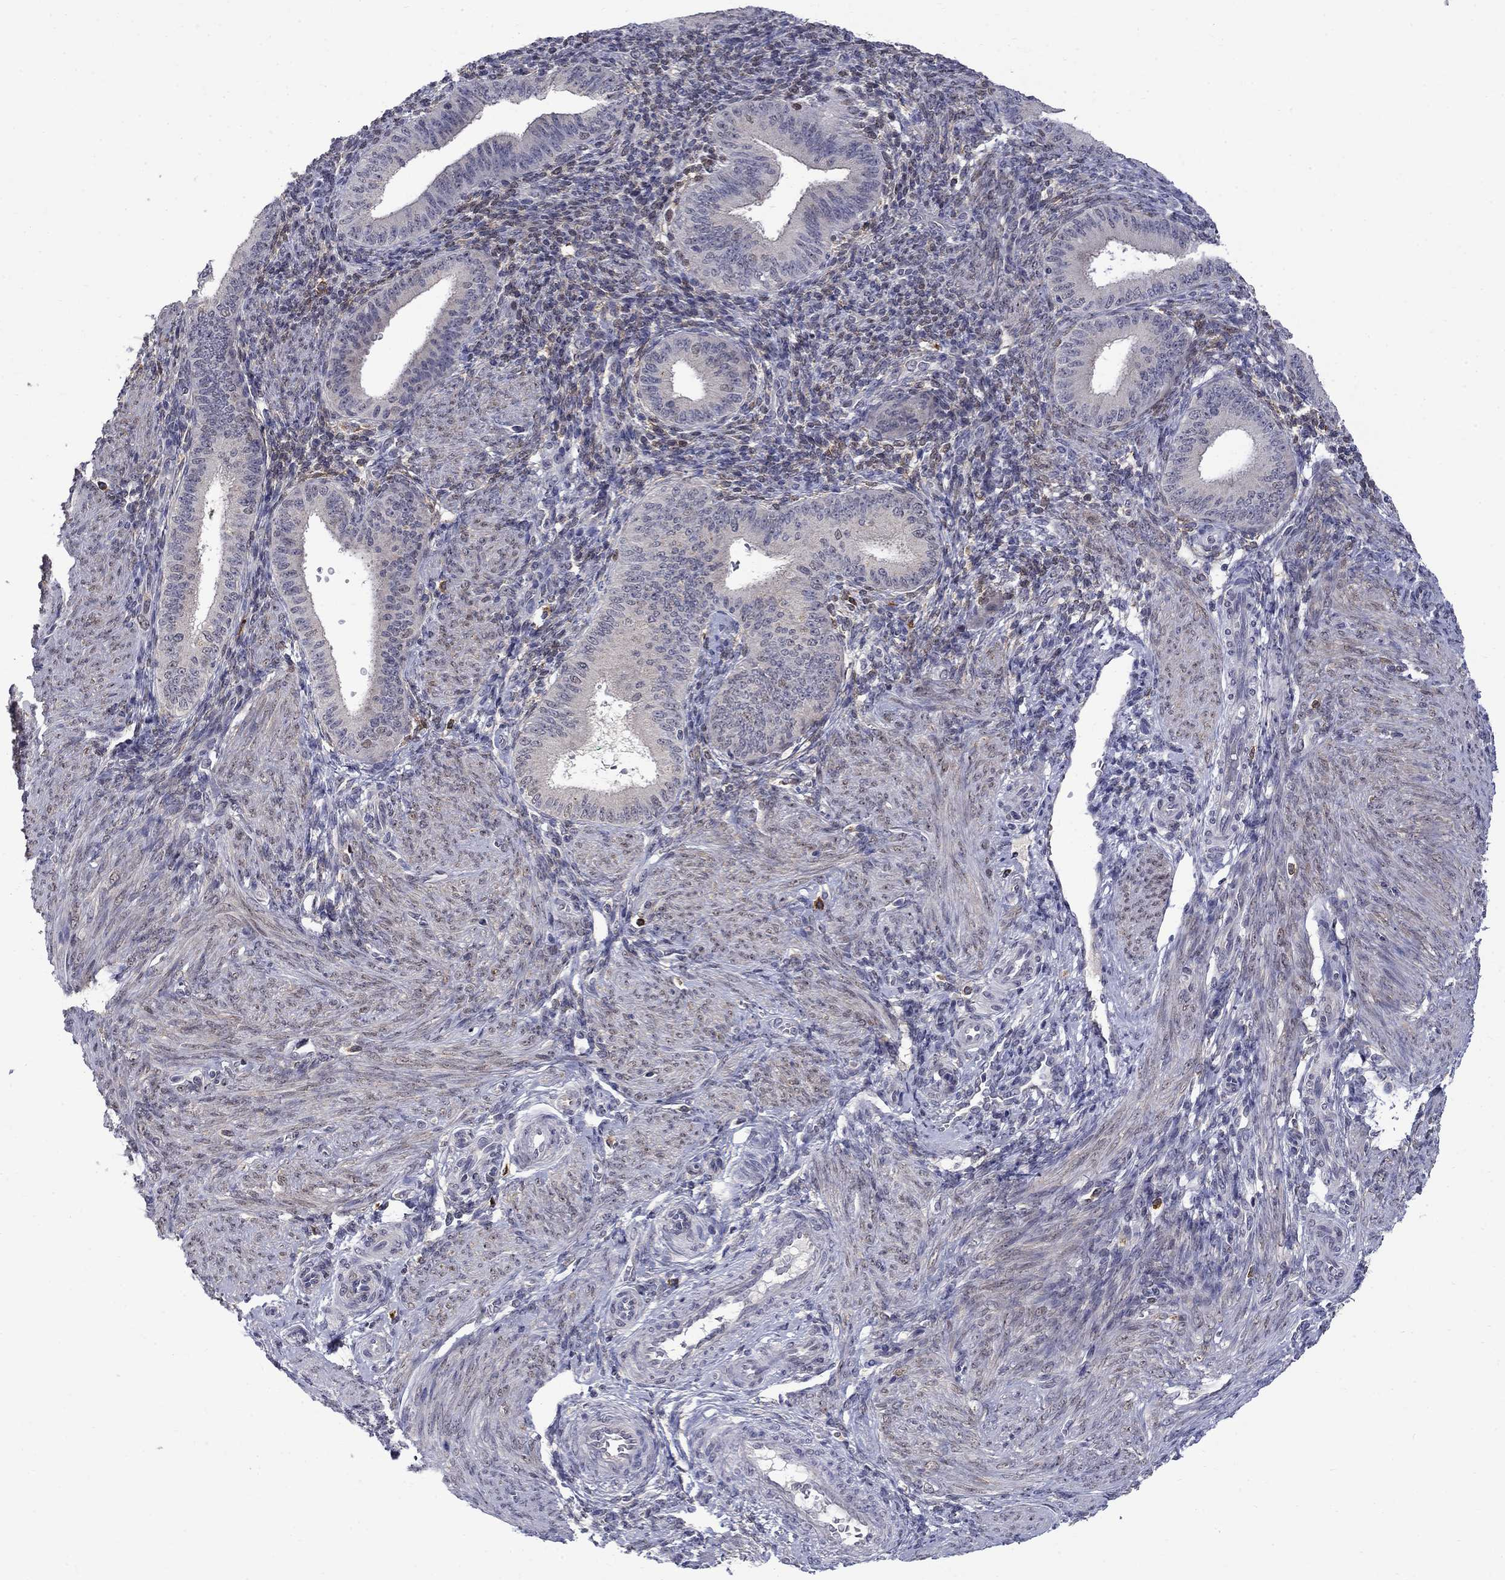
{"staining": {"intensity": "moderate", "quantity": "<25%", "location": "cytoplasmic/membranous"}, "tissue": "endometrium", "cell_type": "Cells in endometrial stroma", "image_type": "normal", "snomed": [{"axis": "morphology", "description": "Normal tissue, NOS"}, {"axis": "topography", "description": "Endometrium"}], "caption": "This image reveals immunohistochemistry staining of unremarkable human endometrium, with low moderate cytoplasmic/membranous expression in about <25% of cells in endometrial stroma.", "gene": "PCBP2", "patient": {"sex": "female", "age": 39}}